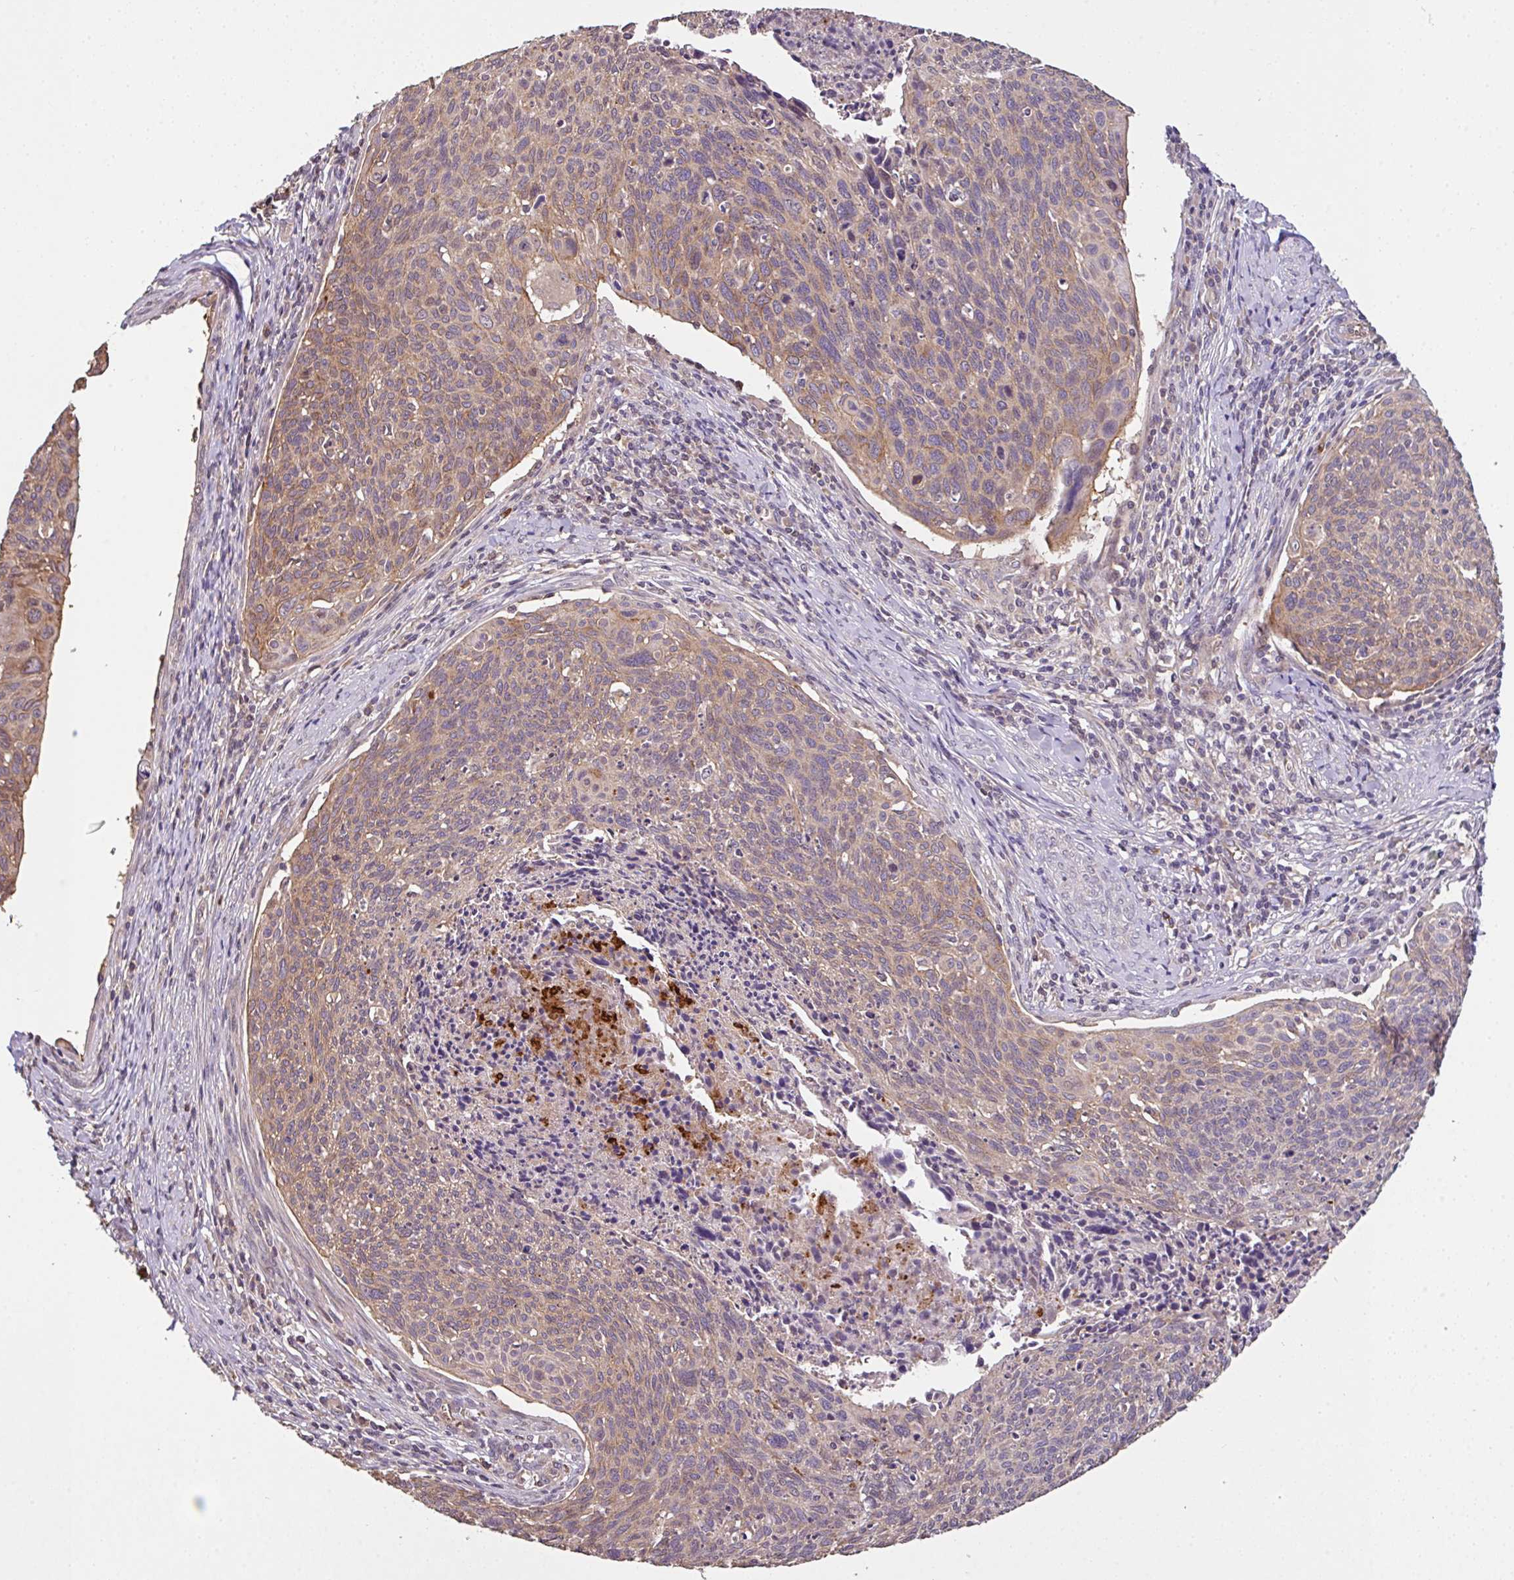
{"staining": {"intensity": "moderate", "quantity": "25%-75%", "location": "cytoplasmic/membranous"}, "tissue": "cervical cancer", "cell_type": "Tumor cells", "image_type": "cancer", "snomed": [{"axis": "morphology", "description": "Squamous cell carcinoma, NOS"}, {"axis": "topography", "description": "Cervix"}], "caption": "IHC of cervical squamous cell carcinoma demonstrates medium levels of moderate cytoplasmic/membranous positivity in approximately 25%-75% of tumor cells.", "gene": "C1QTNF9B", "patient": {"sex": "female", "age": 49}}